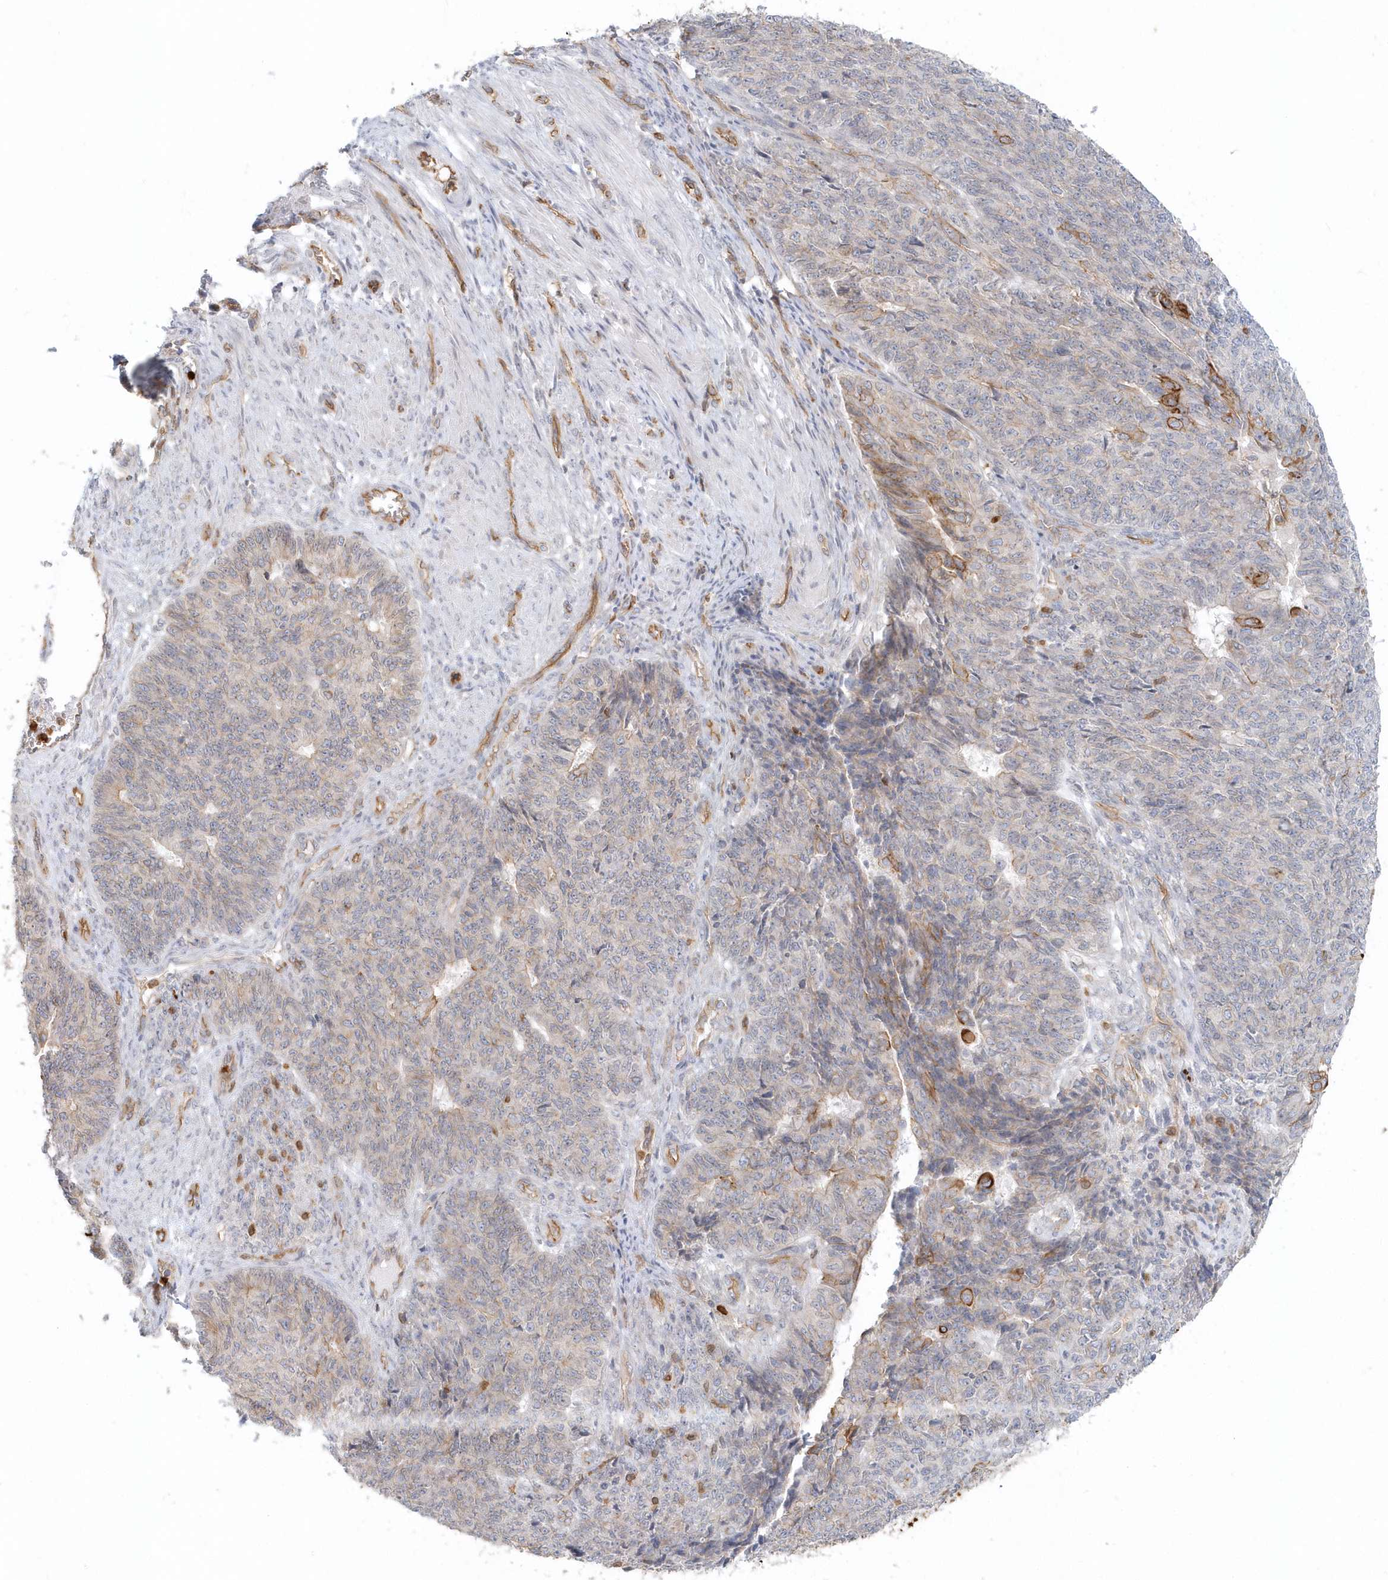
{"staining": {"intensity": "moderate", "quantity": "<25%", "location": "cytoplasmic/membranous"}, "tissue": "endometrial cancer", "cell_type": "Tumor cells", "image_type": "cancer", "snomed": [{"axis": "morphology", "description": "Adenocarcinoma, NOS"}, {"axis": "topography", "description": "Endometrium"}], "caption": "DAB (3,3'-diaminobenzidine) immunohistochemical staining of human endometrial cancer shows moderate cytoplasmic/membranous protein staining in approximately <25% of tumor cells.", "gene": "DNAH1", "patient": {"sex": "female", "age": 32}}